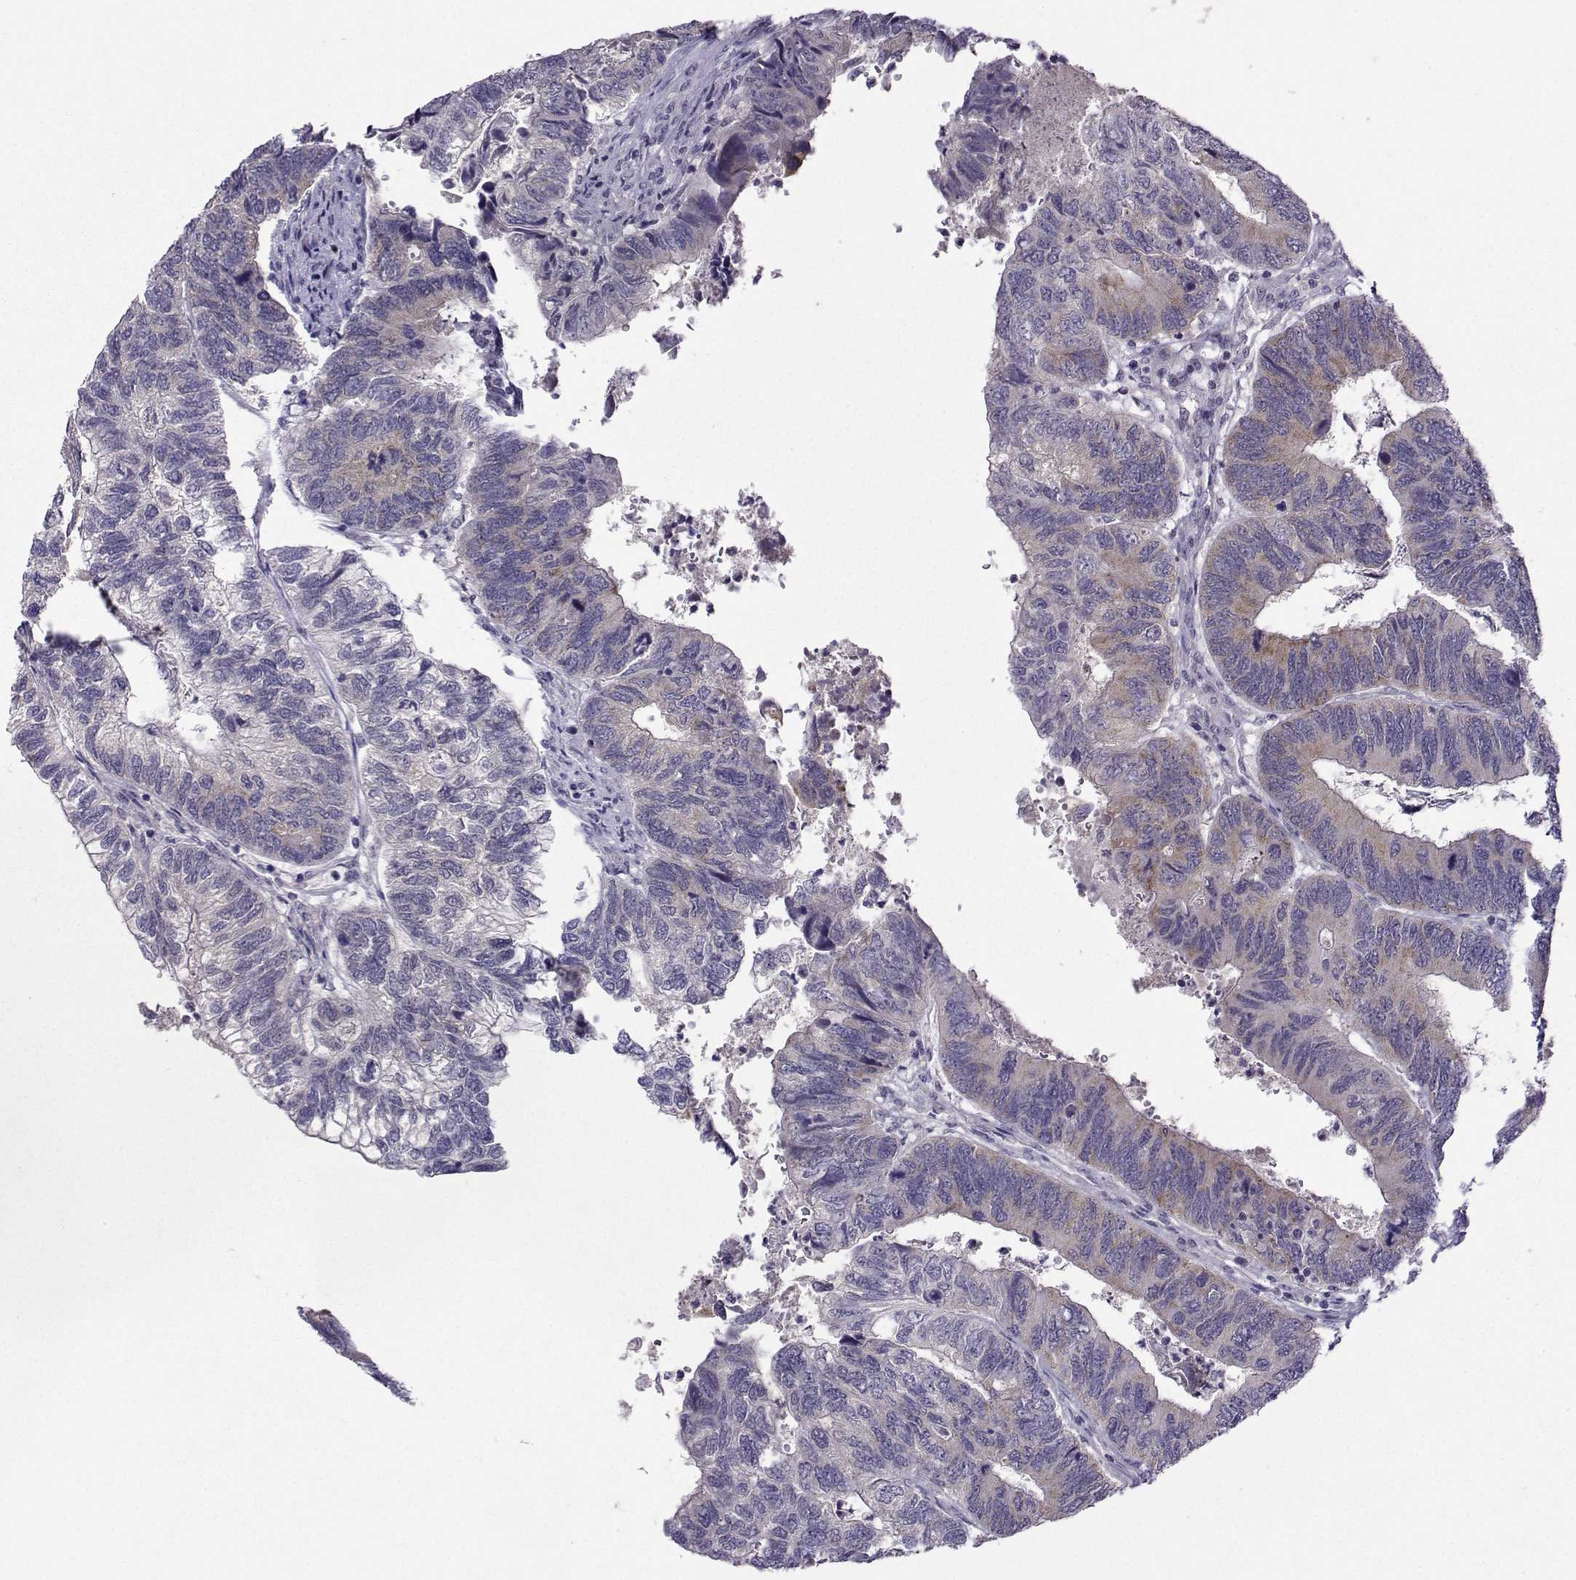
{"staining": {"intensity": "moderate", "quantity": "25%-75%", "location": "cytoplasmic/membranous"}, "tissue": "colorectal cancer", "cell_type": "Tumor cells", "image_type": "cancer", "snomed": [{"axis": "morphology", "description": "Adenocarcinoma, NOS"}, {"axis": "topography", "description": "Colon"}], "caption": "A brown stain highlights moderate cytoplasmic/membranous staining of a protein in human colorectal cancer (adenocarcinoma) tumor cells. Using DAB (brown) and hematoxylin (blue) stains, captured at high magnification using brightfield microscopy.", "gene": "DDX20", "patient": {"sex": "female", "age": 67}}